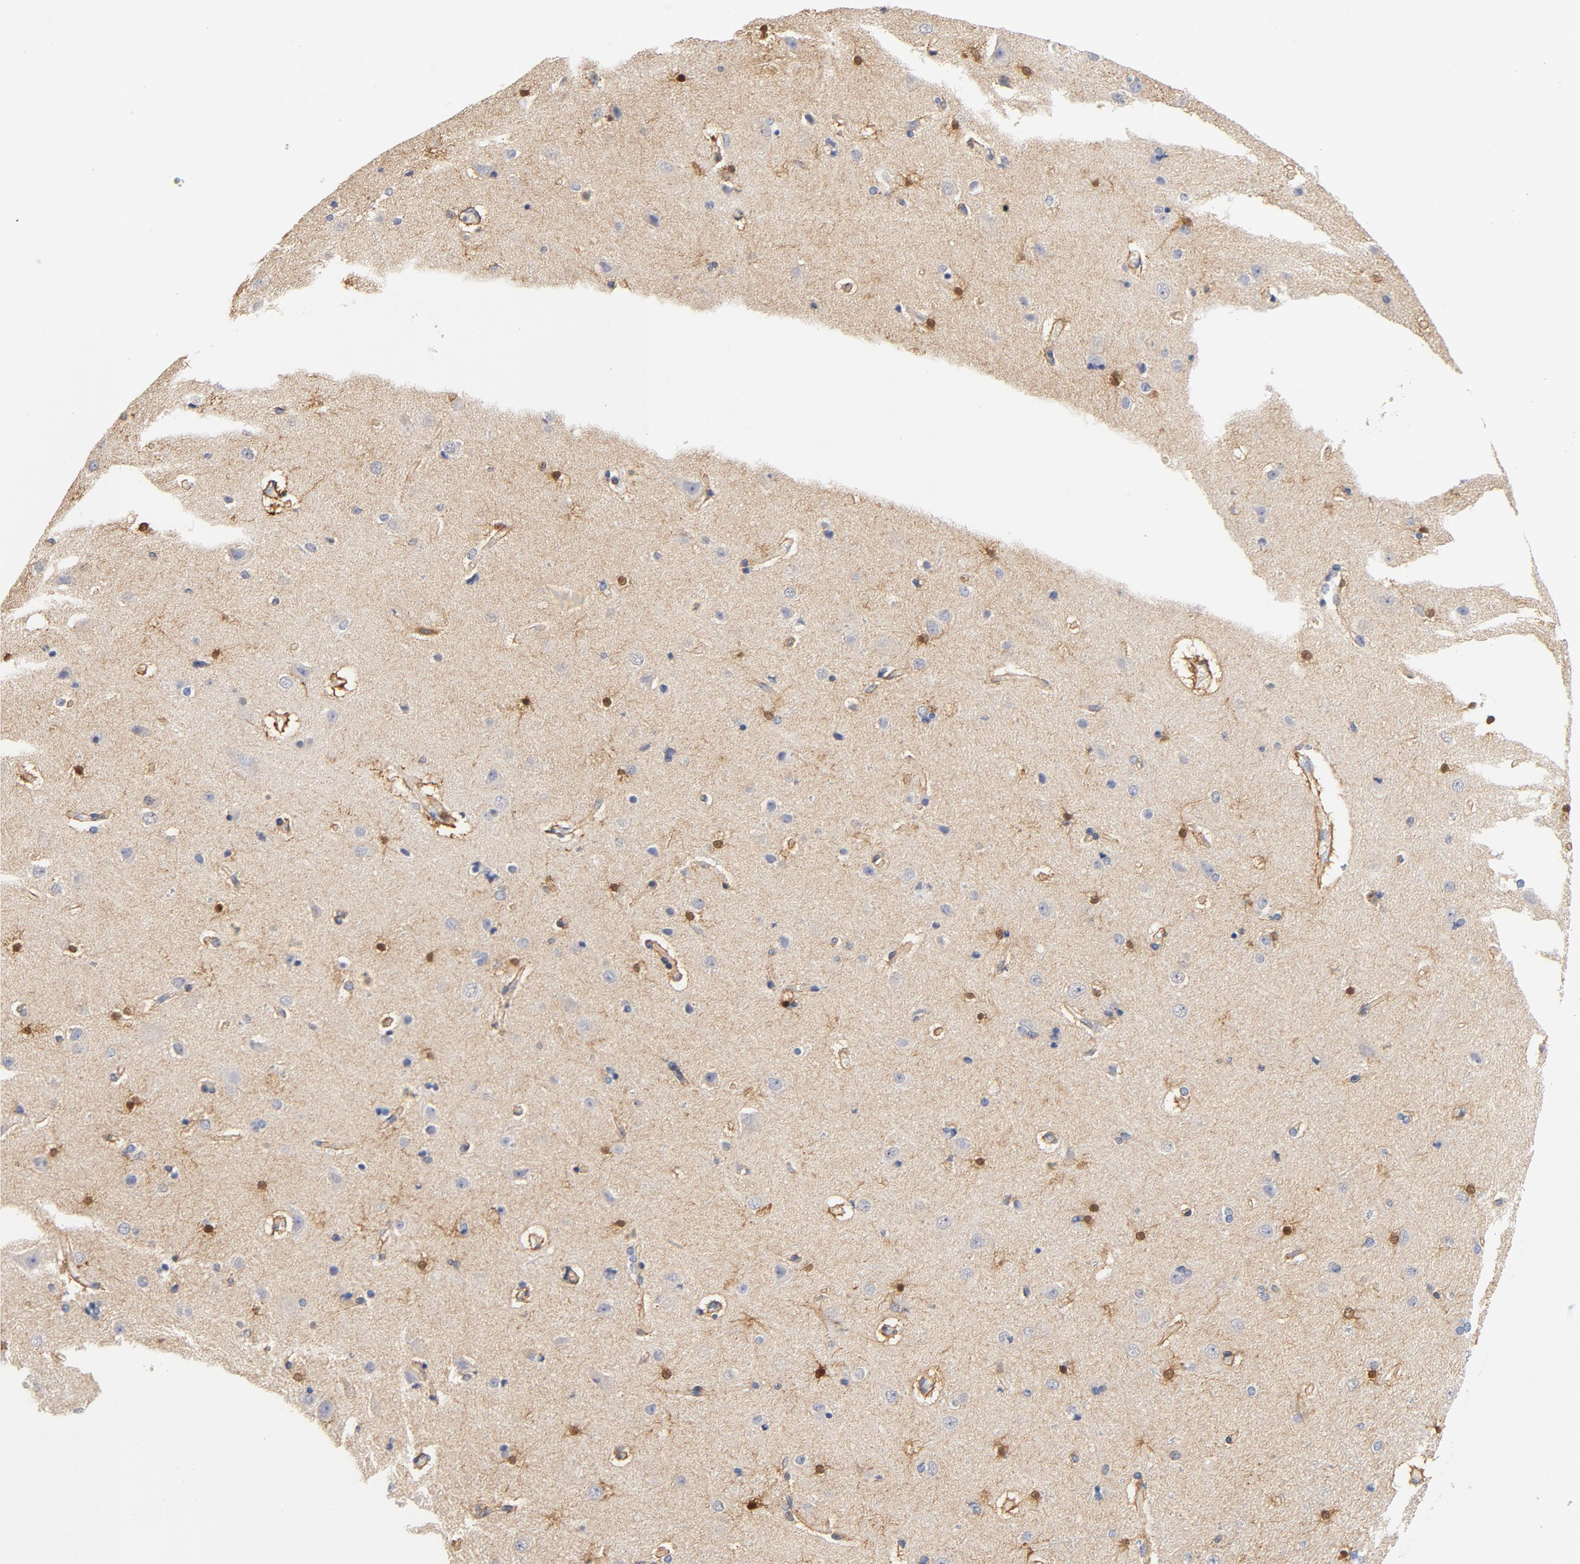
{"staining": {"intensity": "moderate", "quantity": ">75%", "location": "cytoplasmic/membranous"}, "tissue": "cerebral cortex", "cell_type": "Endothelial cells", "image_type": "normal", "snomed": [{"axis": "morphology", "description": "Normal tissue, NOS"}, {"axis": "topography", "description": "Cerebral cortex"}], "caption": "Immunohistochemistry of normal cerebral cortex reveals medium levels of moderate cytoplasmic/membranous expression in approximately >75% of endothelial cells.", "gene": "EZR", "patient": {"sex": "male", "age": 62}}